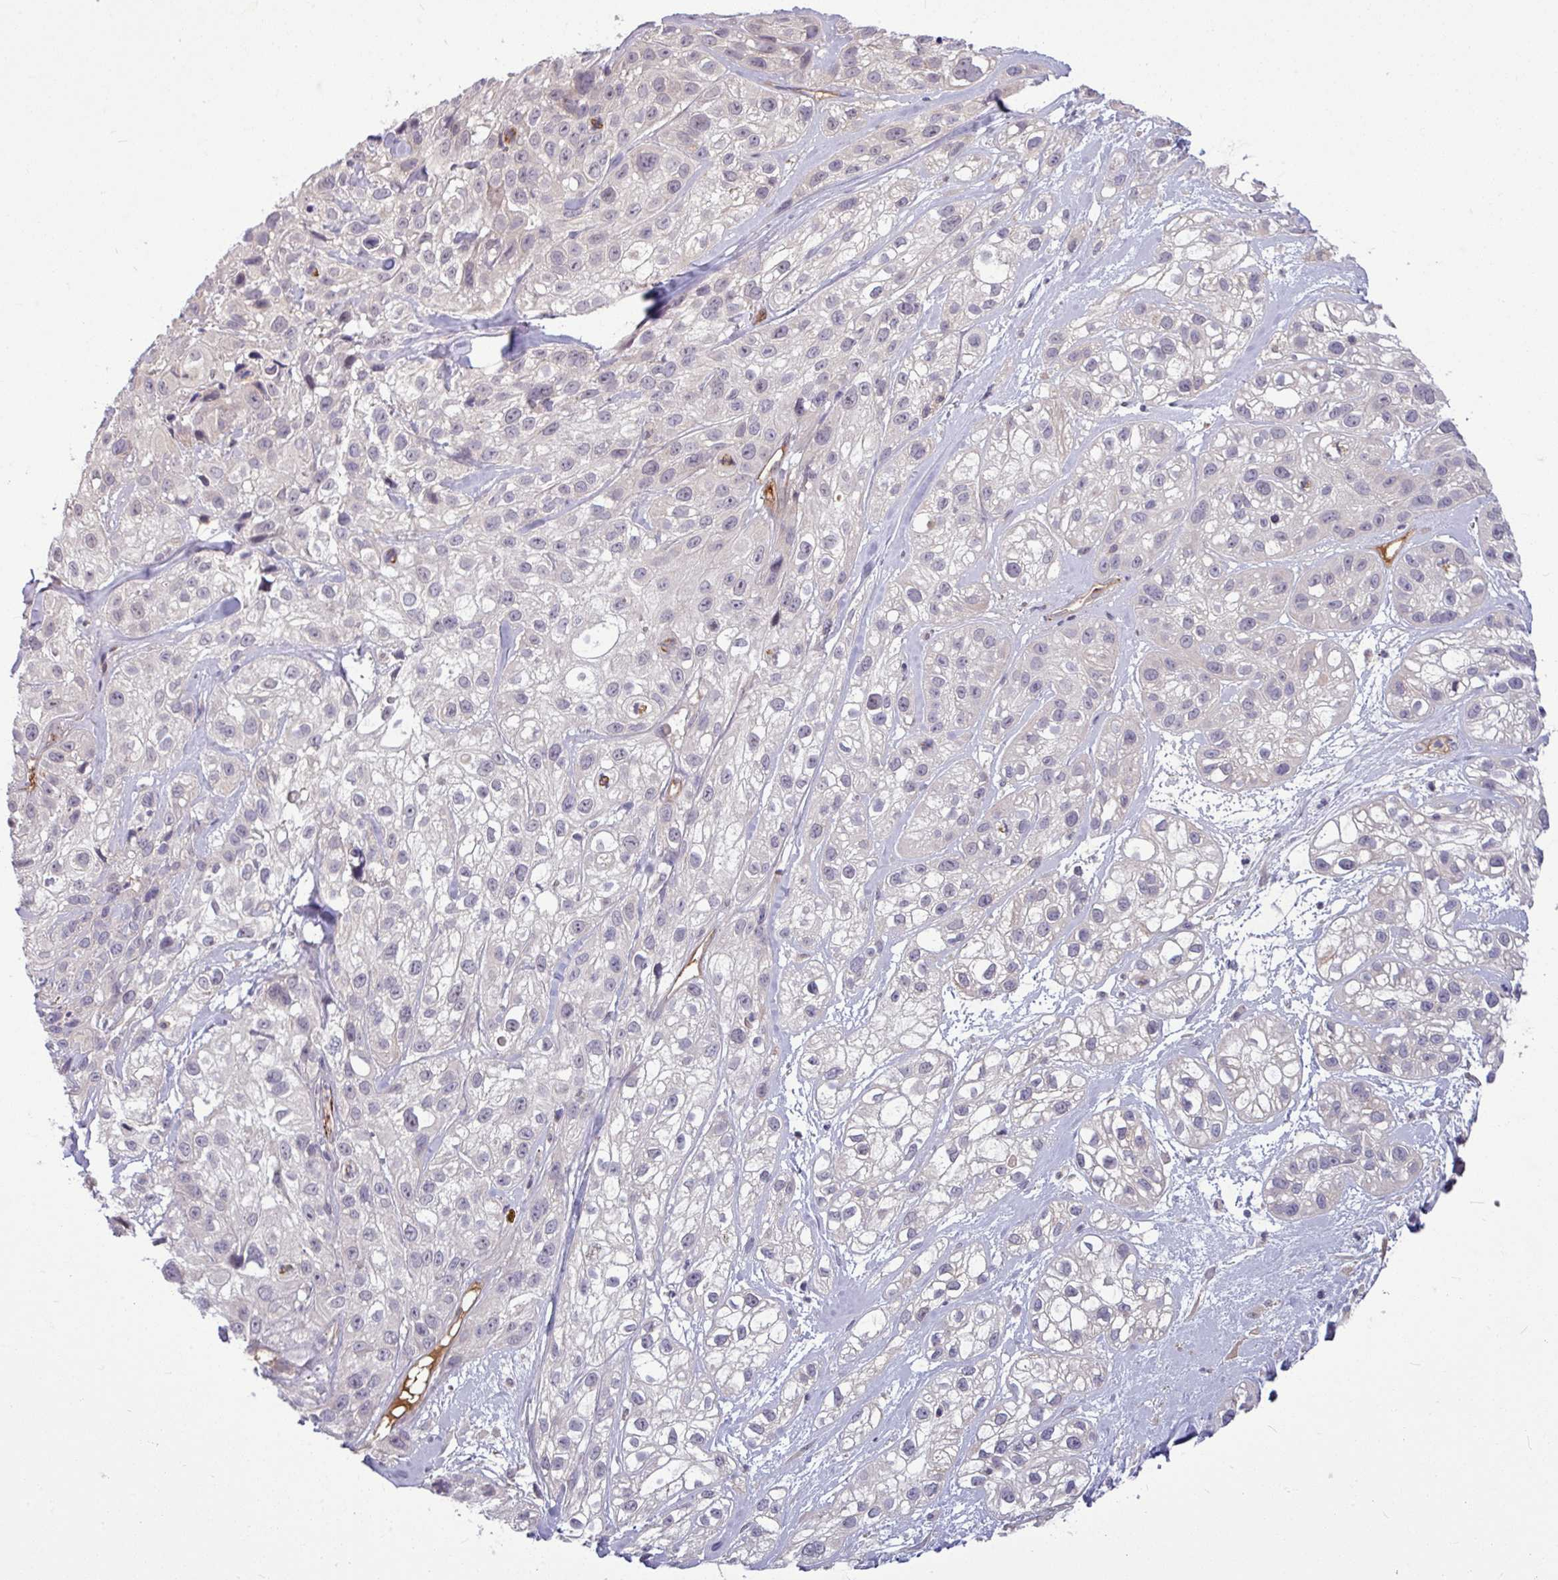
{"staining": {"intensity": "negative", "quantity": "none", "location": "none"}, "tissue": "skin cancer", "cell_type": "Tumor cells", "image_type": "cancer", "snomed": [{"axis": "morphology", "description": "Squamous cell carcinoma, NOS"}, {"axis": "topography", "description": "Skin"}], "caption": "Immunohistochemistry (IHC) of human squamous cell carcinoma (skin) exhibits no positivity in tumor cells.", "gene": "B4GALNT4", "patient": {"sex": "male", "age": 82}}